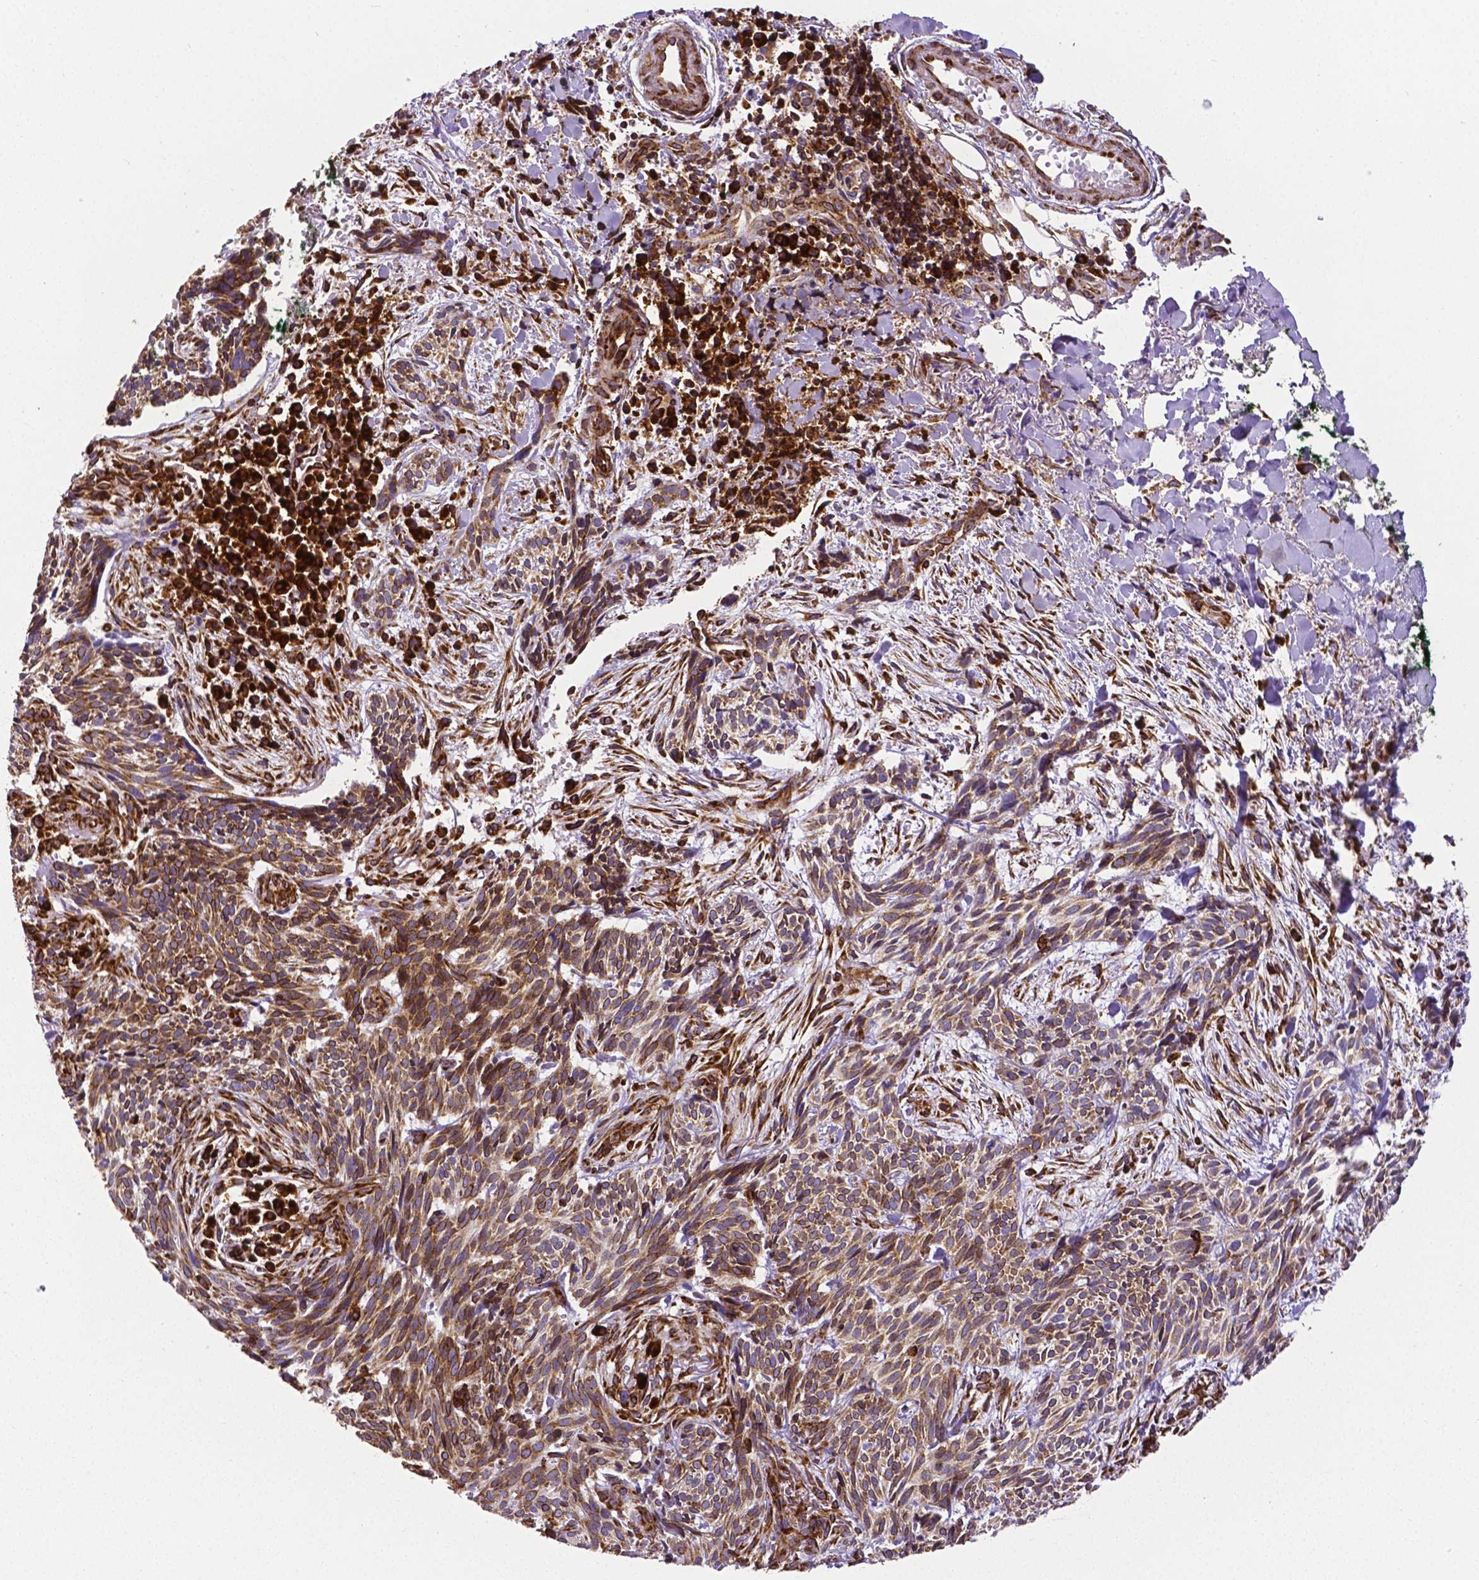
{"staining": {"intensity": "moderate", "quantity": ">75%", "location": "cytoplasmic/membranous"}, "tissue": "skin cancer", "cell_type": "Tumor cells", "image_type": "cancer", "snomed": [{"axis": "morphology", "description": "Basal cell carcinoma"}, {"axis": "topography", "description": "Skin"}], "caption": "Brown immunohistochemical staining in skin basal cell carcinoma reveals moderate cytoplasmic/membranous expression in approximately >75% of tumor cells.", "gene": "MTDH", "patient": {"sex": "male", "age": 71}}